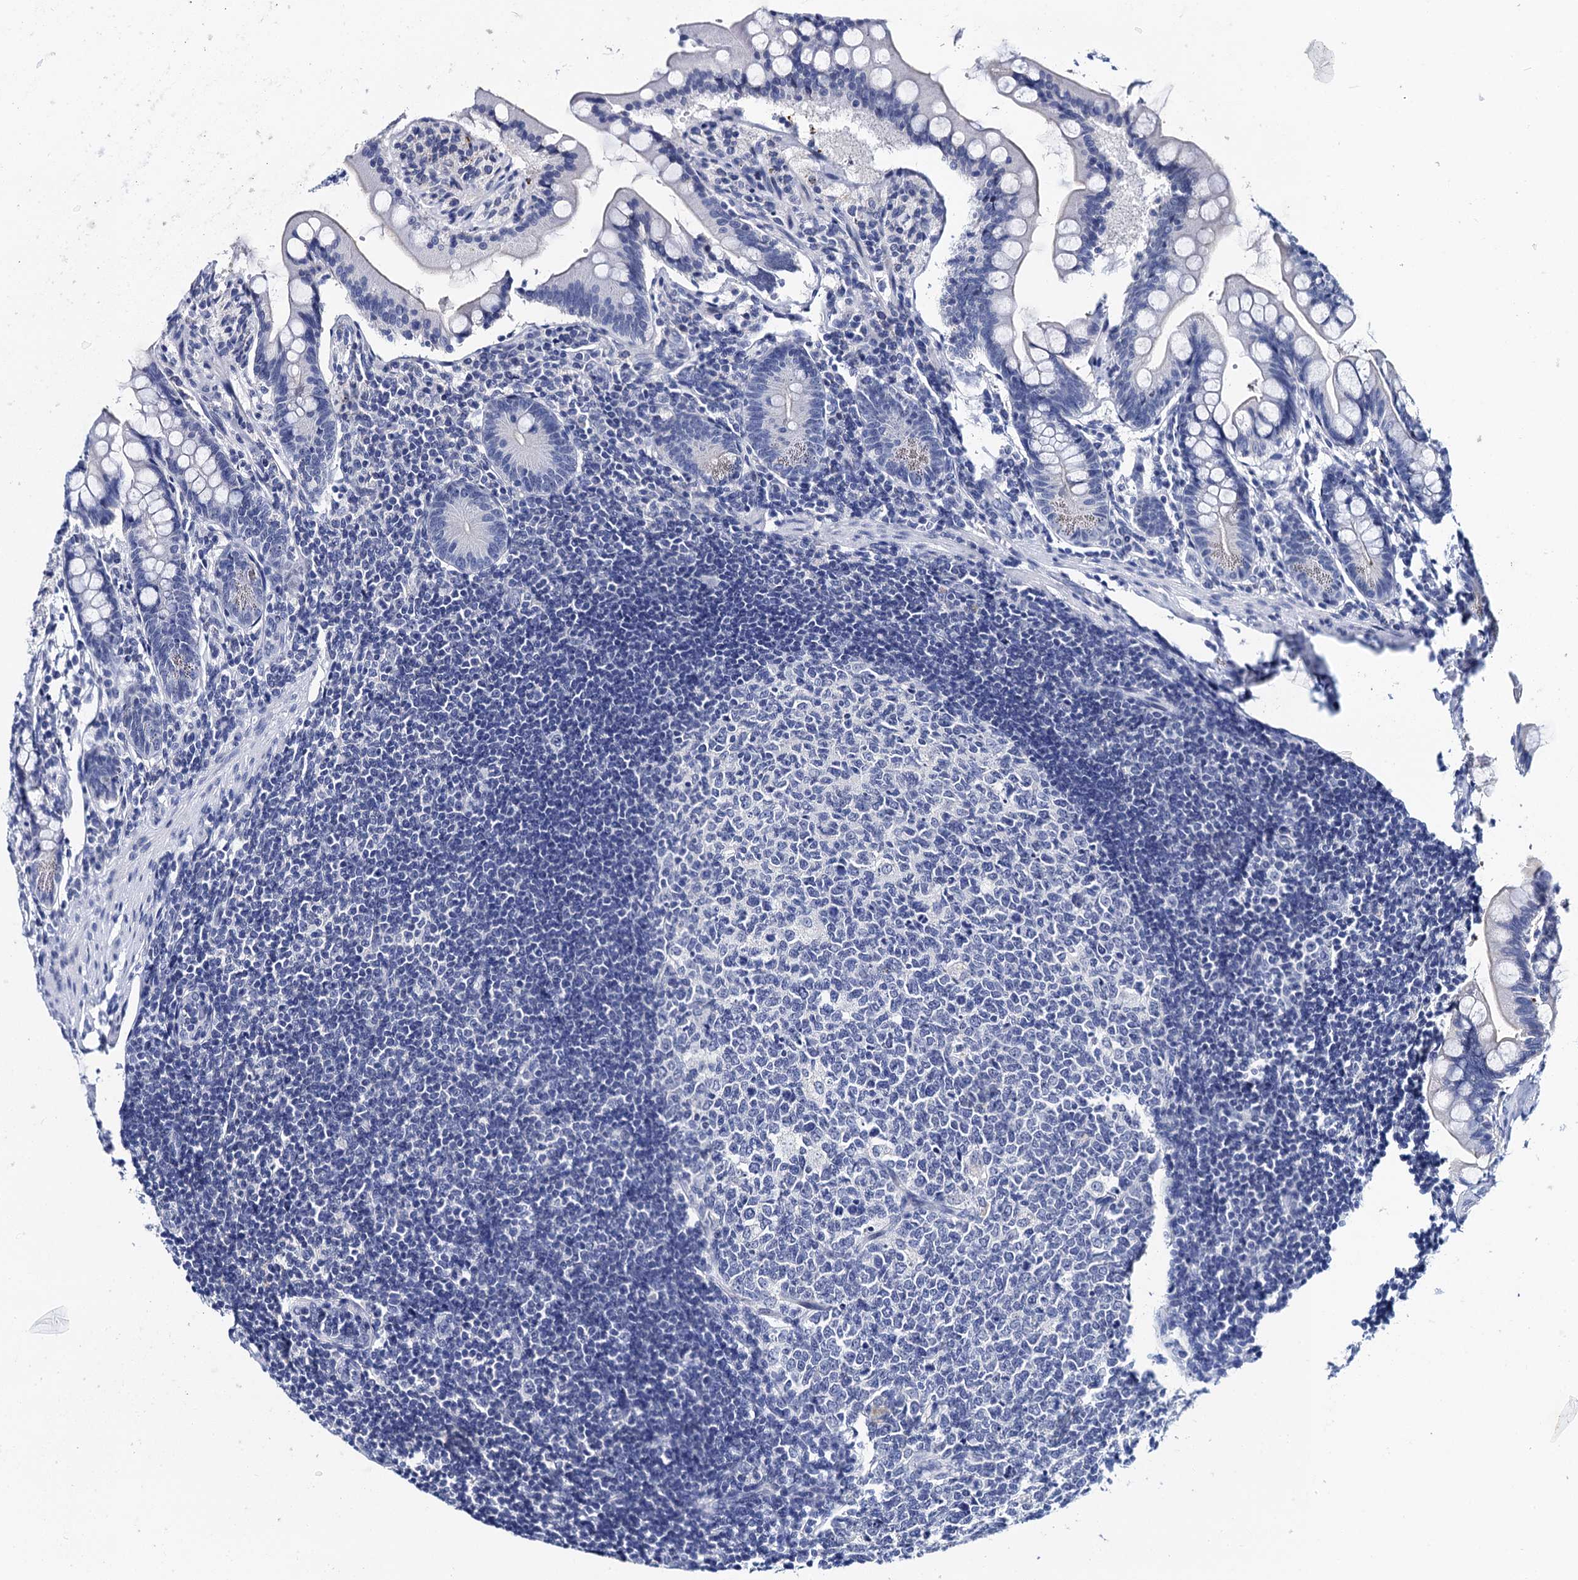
{"staining": {"intensity": "negative", "quantity": "none", "location": "none"}, "tissue": "small intestine", "cell_type": "Glandular cells", "image_type": "normal", "snomed": [{"axis": "morphology", "description": "Normal tissue, NOS"}, {"axis": "topography", "description": "Small intestine"}], "caption": "A high-resolution photomicrograph shows immunohistochemistry staining of benign small intestine, which reveals no significant staining in glandular cells. (Brightfield microscopy of DAB immunohistochemistry (IHC) at high magnification).", "gene": "LYPD3", "patient": {"sex": "male", "age": 7}}